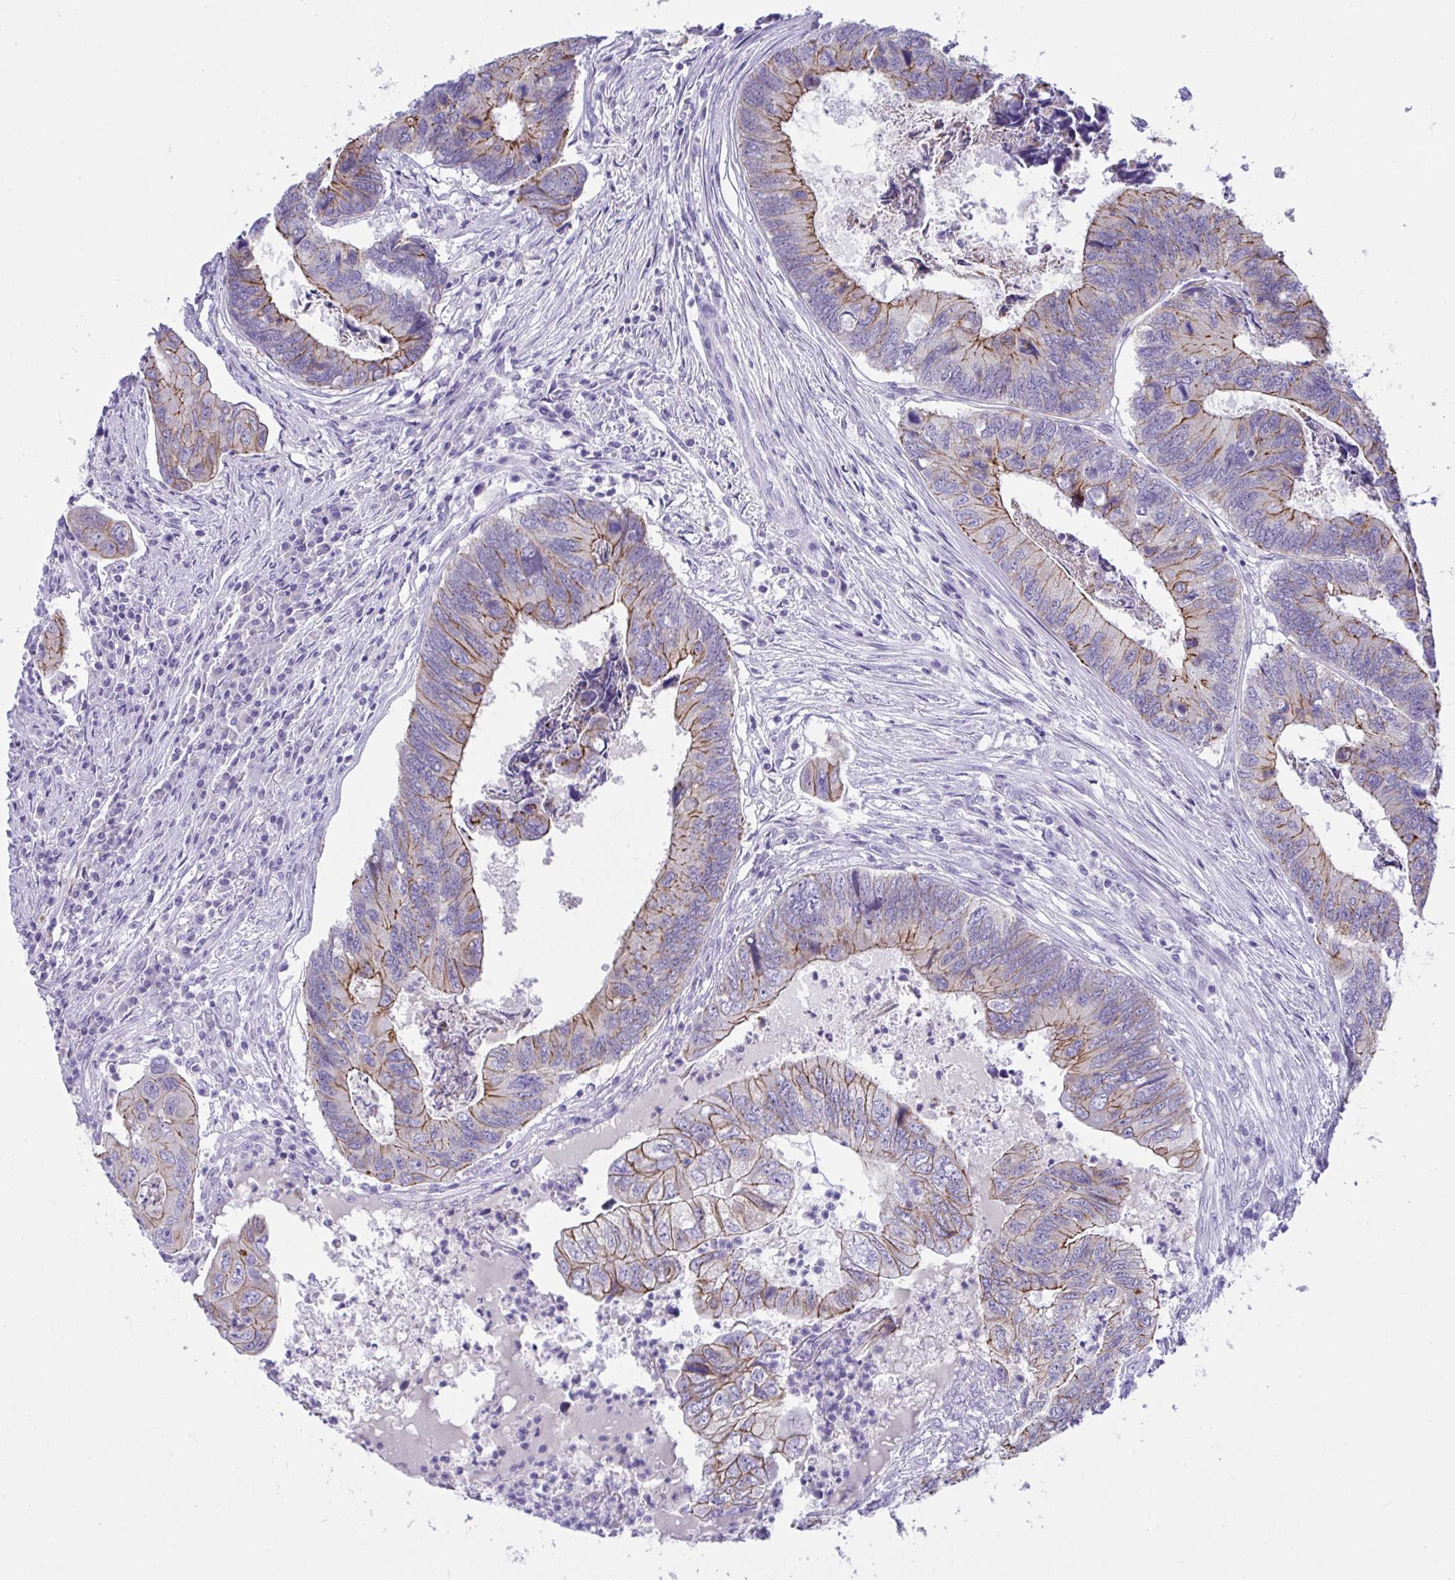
{"staining": {"intensity": "moderate", "quantity": "25%-75%", "location": "cytoplasmic/membranous"}, "tissue": "colorectal cancer", "cell_type": "Tumor cells", "image_type": "cancer", "snomed": [{"axis": "morphology", "description": "Adenocarcinoma, NOS"}, {"axis": "topography", "description": "Colon"}], "caption": "A high-resolution histopathology image shows immunohistochemistry staining of adenocarcinoma (colorectal), which reveals moderate cytoplasmic/membranous positivity in approximately 25%-75% of tumor cells.", "gene": "GLB1L2", "patient": {"sex": "female", "age": 67}}